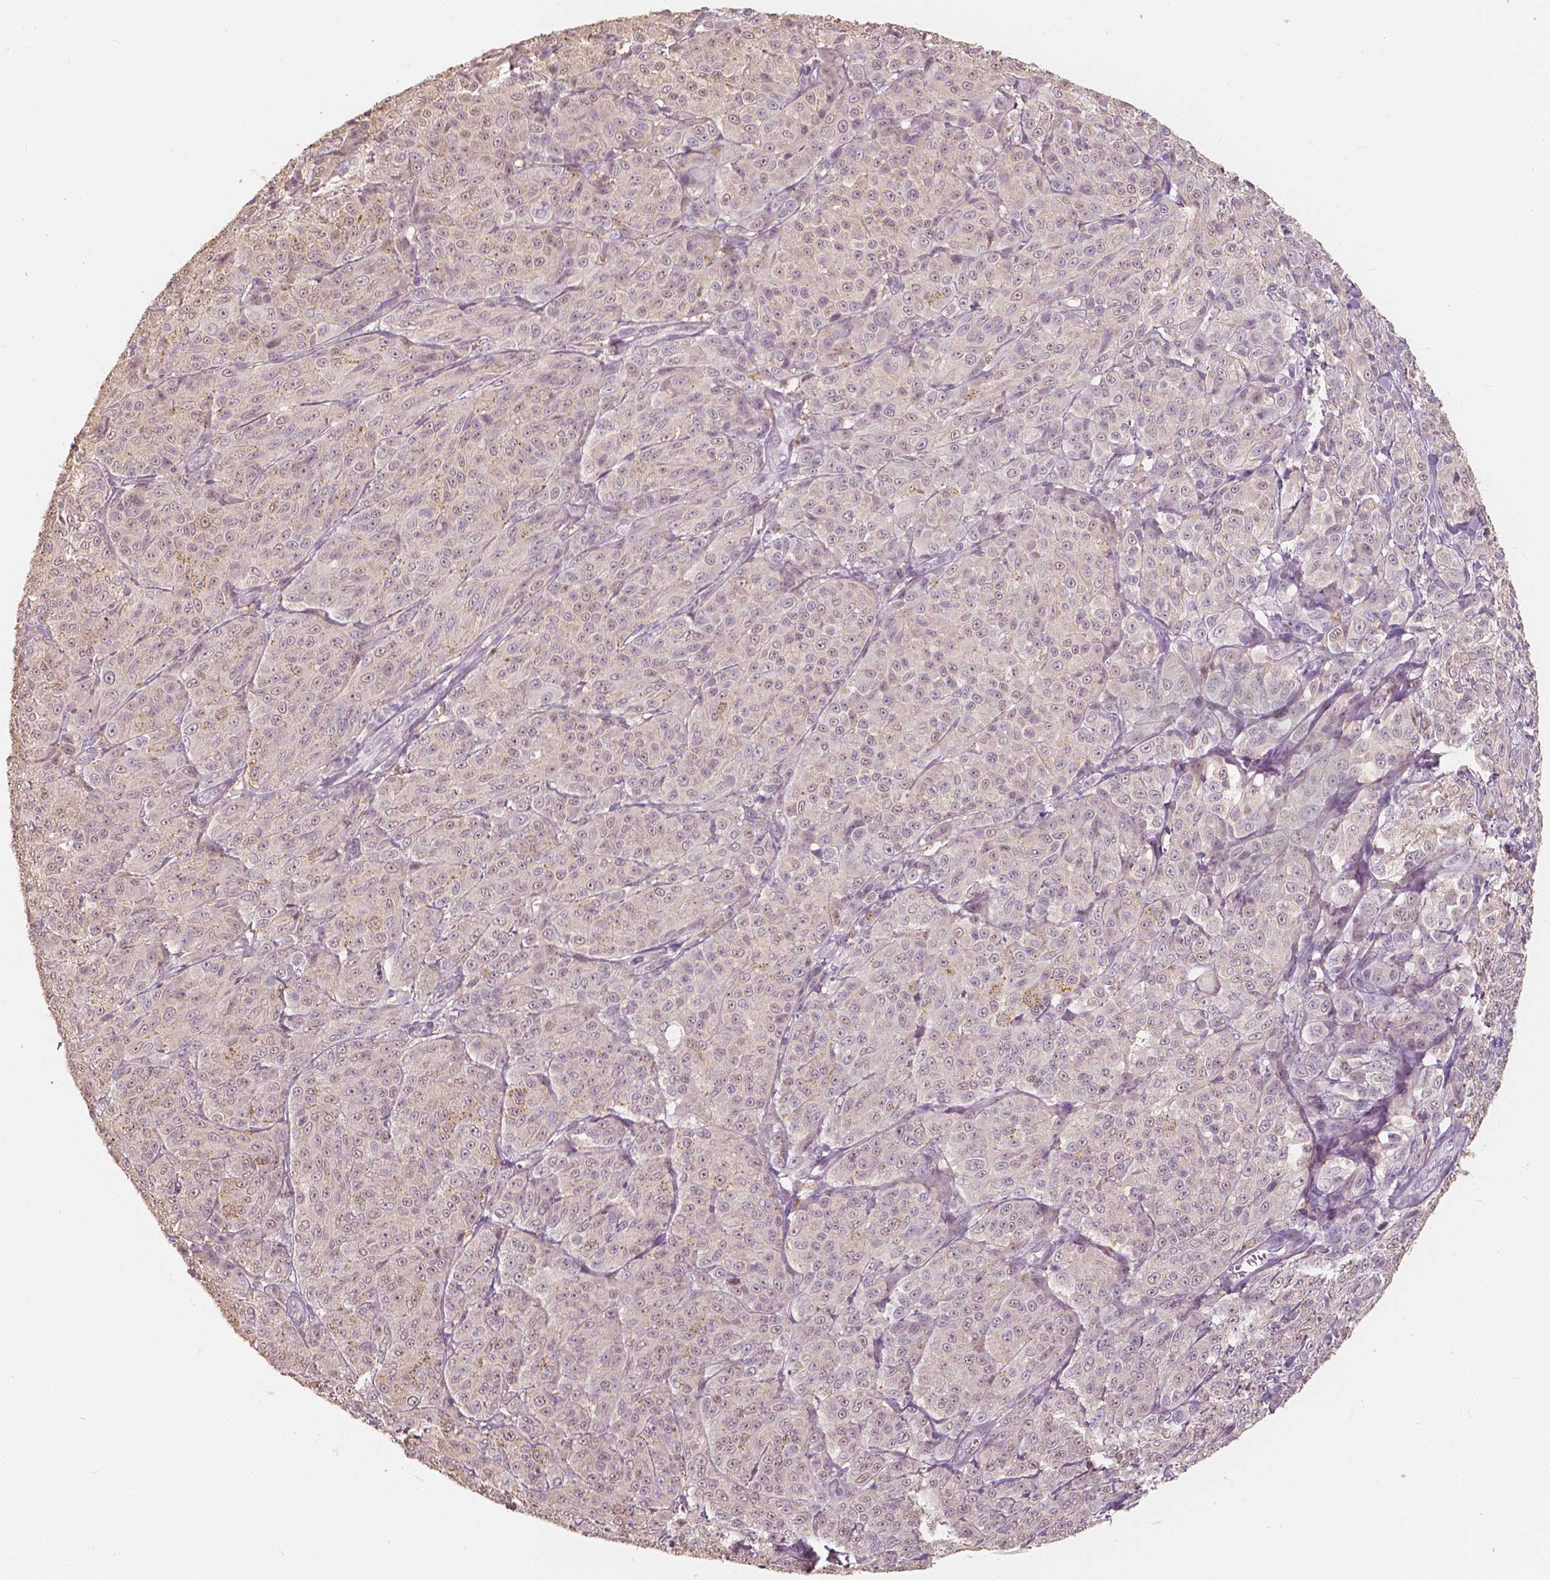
{"staining": {"intensity": "weak", "quantity": "<25%", "location": "nuclear"}, "tissue": "melanoma", "cell_type": "Tumor cells", "image_type": "cancer", "snomed": [{"axis": "morphology", "description": "Malignant melanoma, NOS"}, {"axis": "topography", "description": "Skin"}], "caption": "Tumor cells show no significant protein expression in melanoma. (Stains: DAB immunohistochemistry (IHC) with hematoxylin counter stain, Microscopy: brightfield microscopy at high magnification).", "gene": "SAT2", "patient": {"sex": "male", "age": 89}}